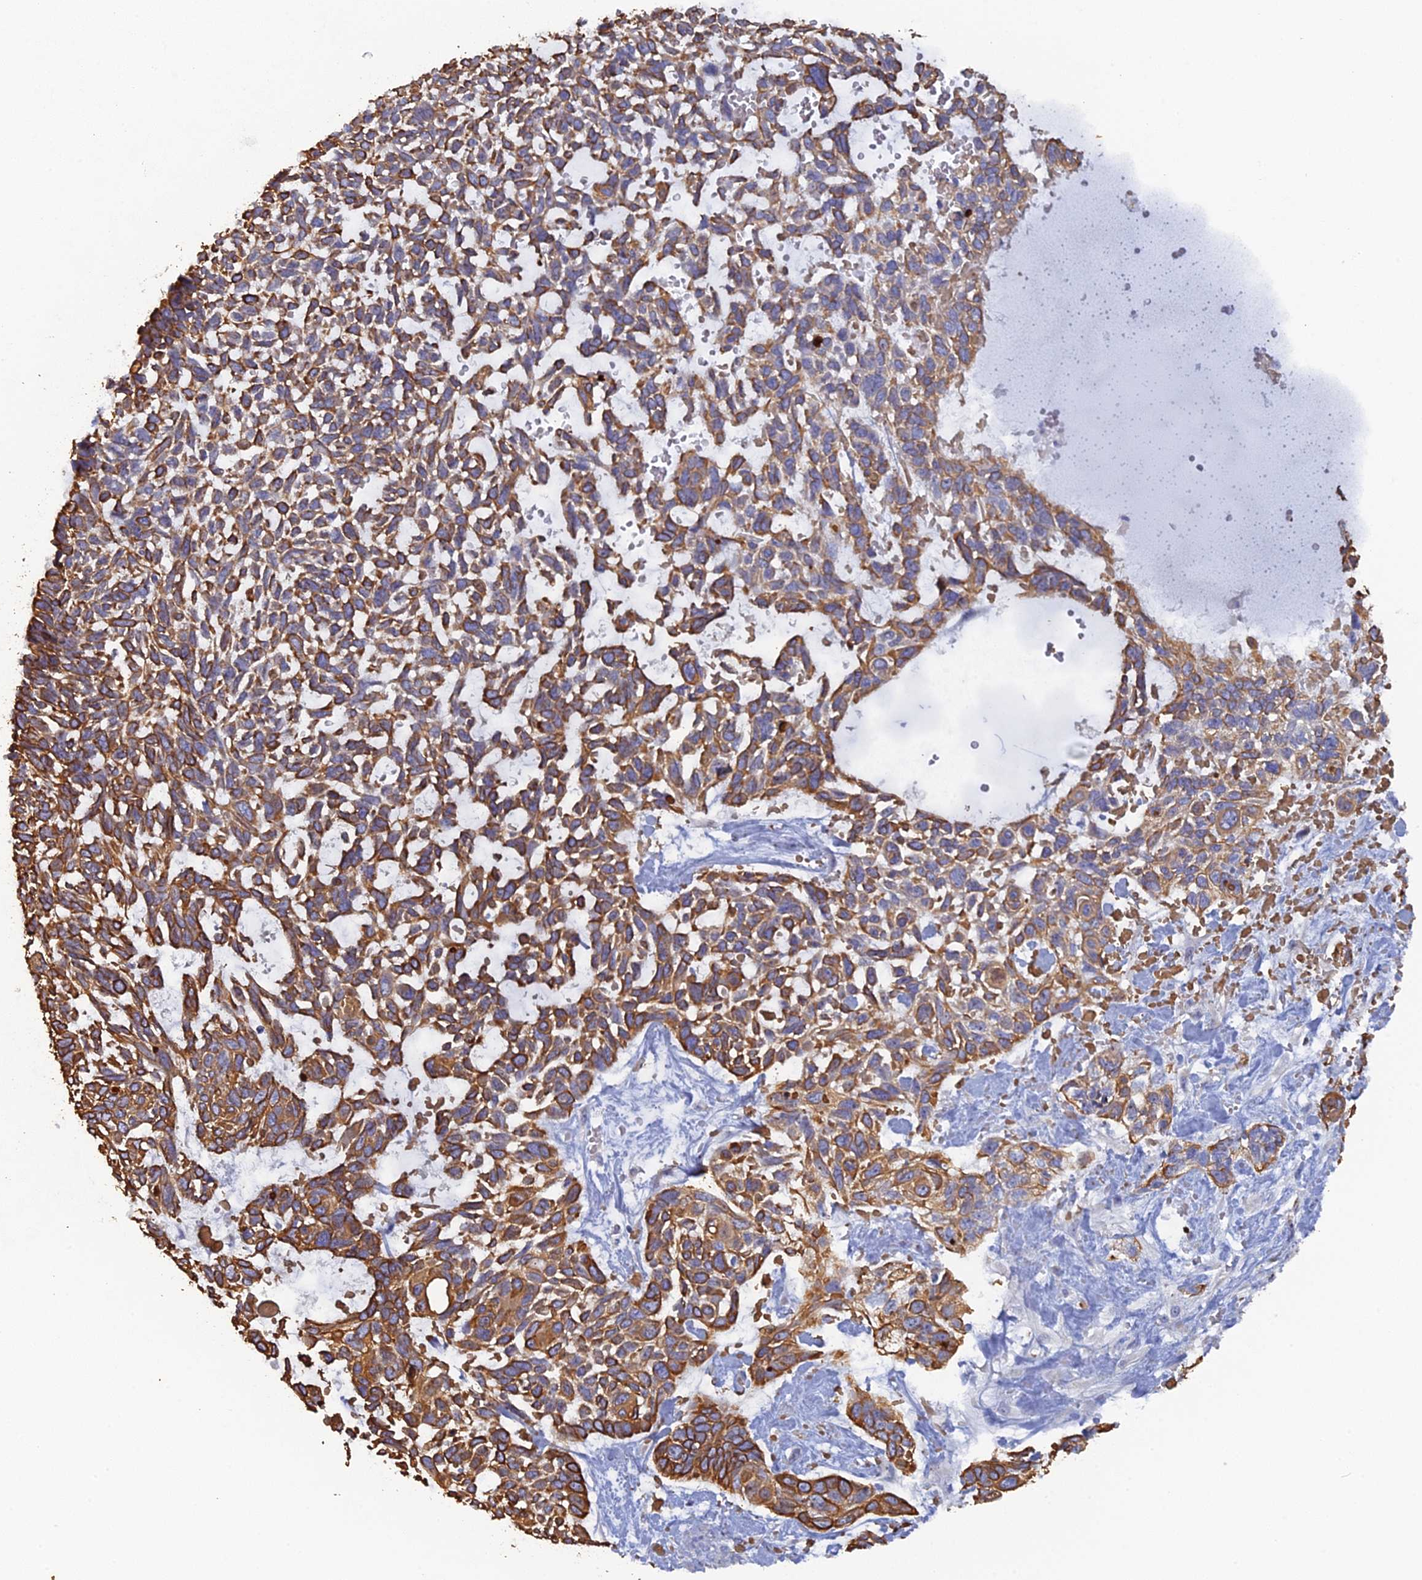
{"staining": {"intensity": "moderate", "quantity": ">75%", "location": "cytoplasmic/membranous"}, "tissue": "skin cancer", "cell_type": "Tumor cells", "image_type": "cancer", "snomed": [{"axis": "morphology", "description": "Basal cell carcinoma"}, {"axis": "topography", "description": "Skin"}], "caption": "Skin cancer stained for a protein (brown) exhibits moderate cytoplasmic/membranous positive expression in about >75% of tumor cells.", "gene": "SRFBP1", "patient": {"sex": "male", "age": 88}}